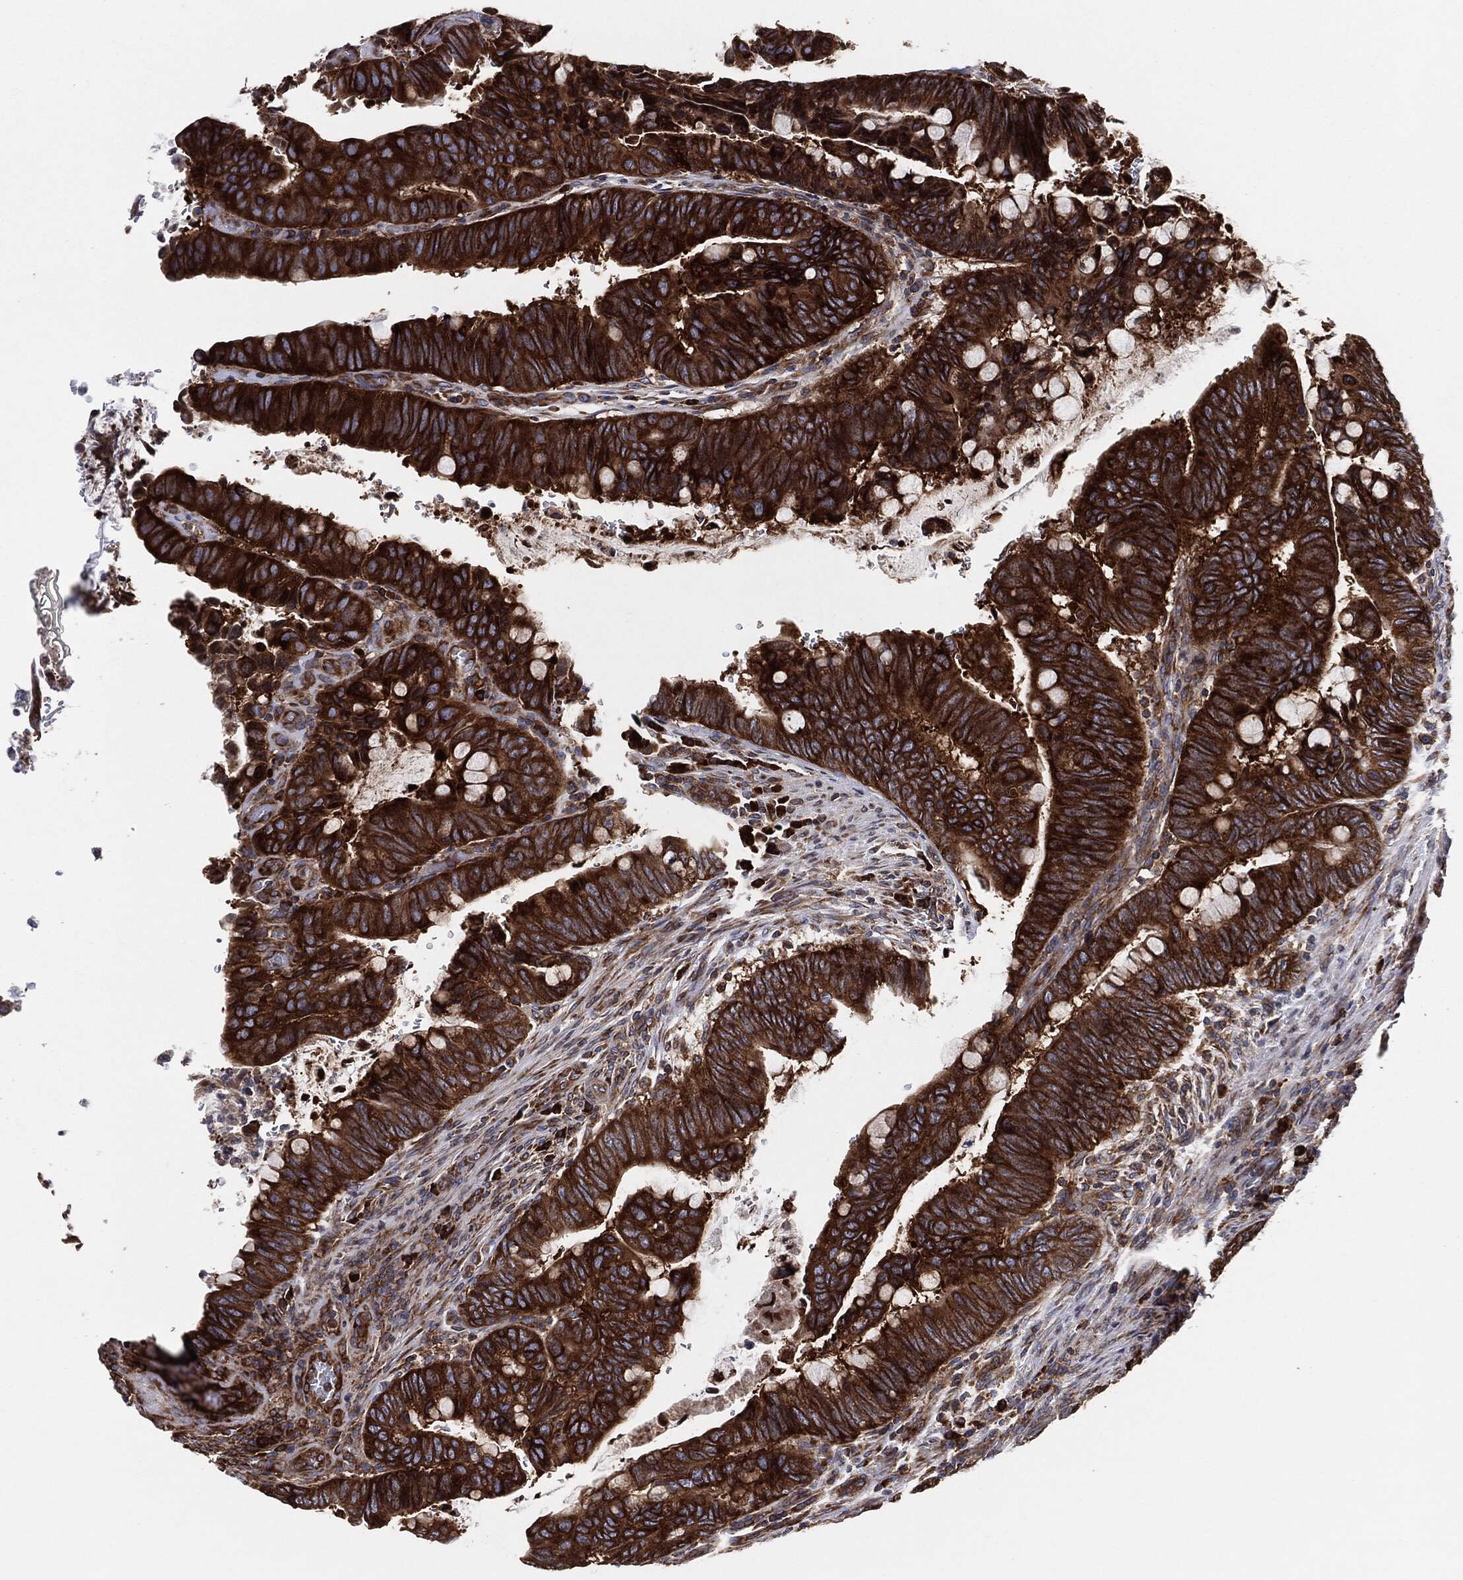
{"staining": {"intensity": "strong", "quantity": ">75%", "location": "cytoplasmic/membranous"}, "tissue": "colorectal cancer", "cell_type": "Tumor cells", "image_type": "cancer", "snomed": [{"axis": "morphology", "description": "Normal tissue, NOS"}, {"axis": "morphology", "description": "Adenocarcinoma, NOS"}, {"axis": "topography", "description": "Rectum"}, {"axis": "topography", "description": "Peripheral nerve tissue"}], "caption": "Strong cytoplasmic/membranous staining is appreciated in about >75% of tumor cells in colorectal adenocarcinoma.", "gene": "EIF2S2", "patient": {"sex": "male", "age": 92}}